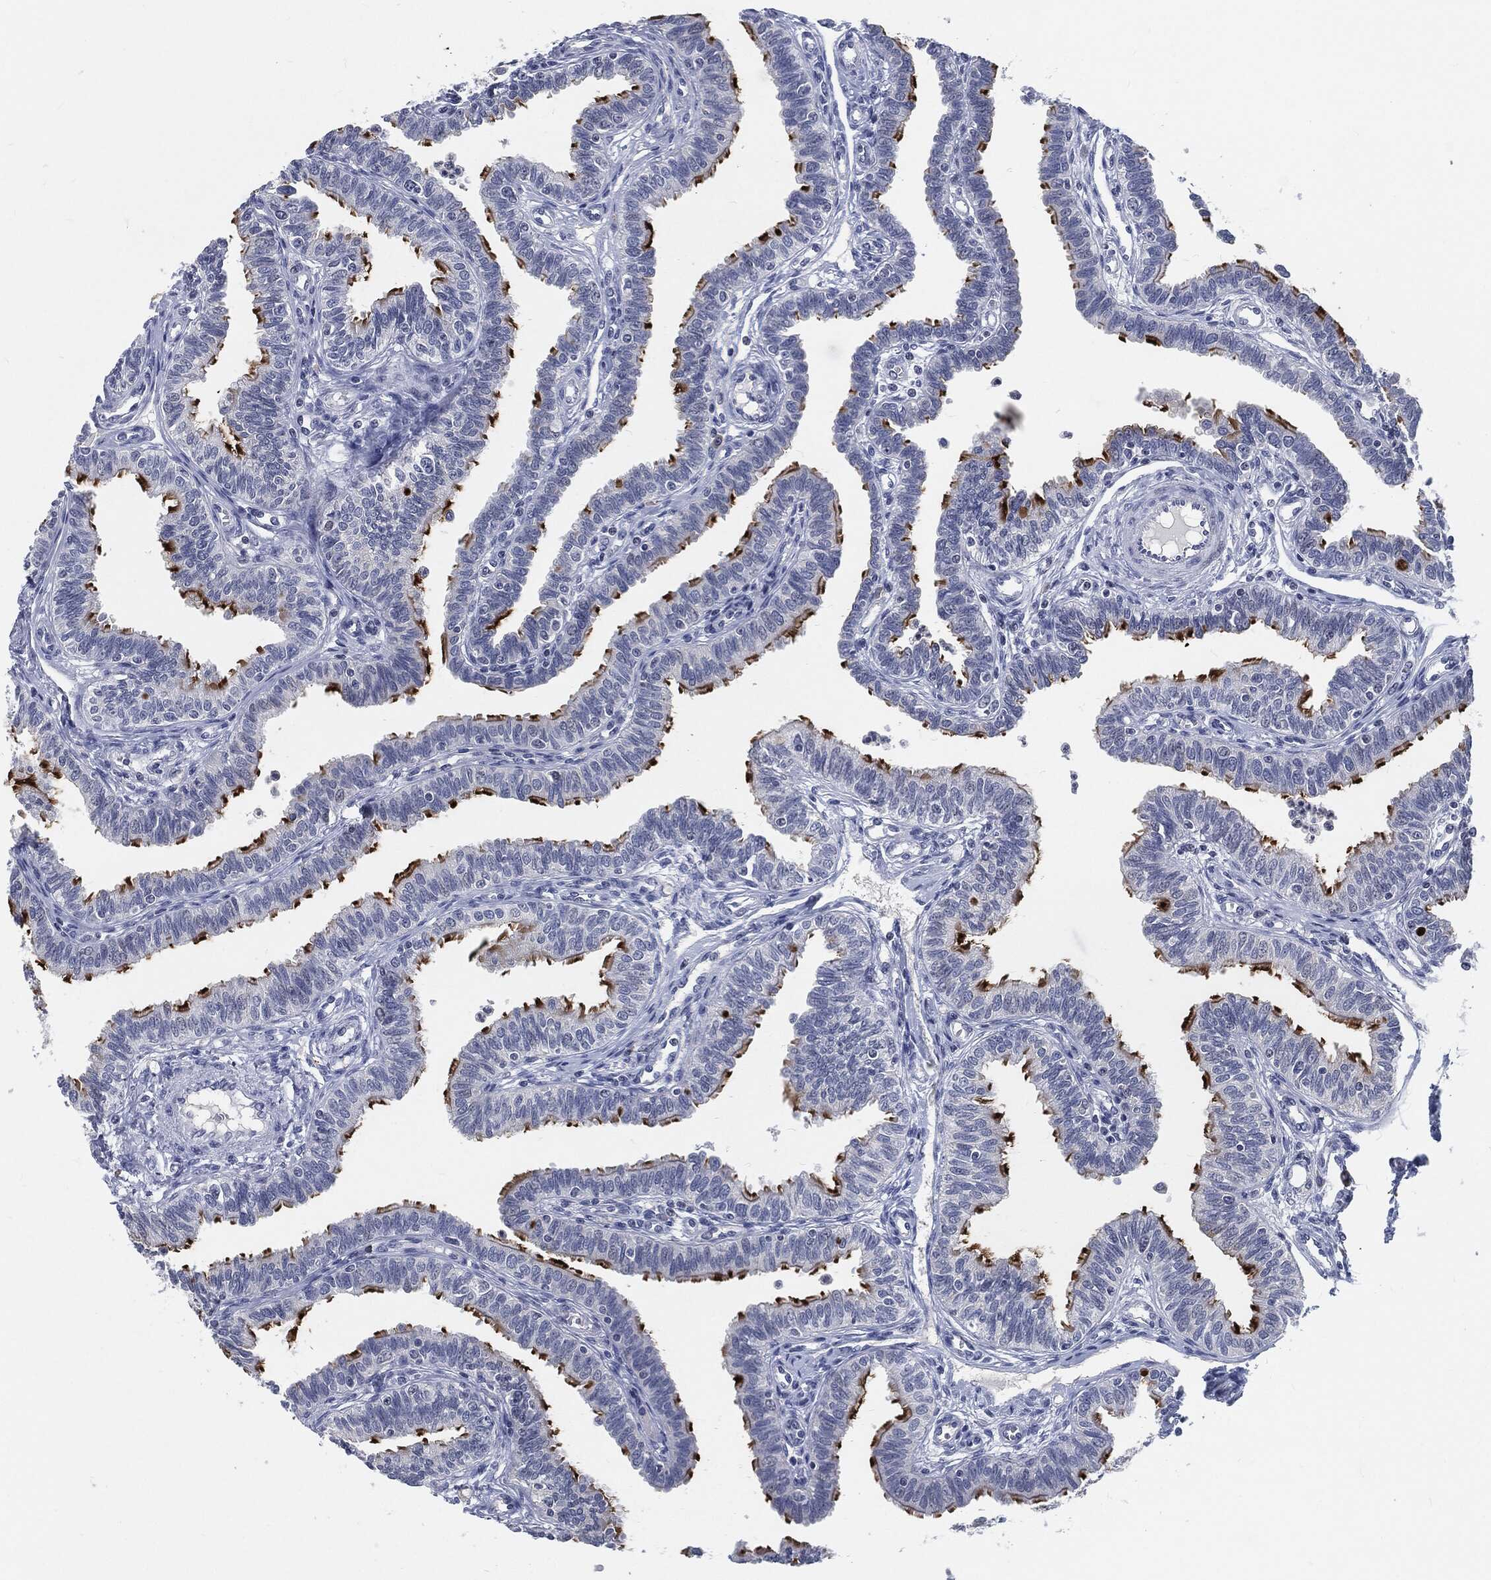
{"staining": {"intensity": "strong", "quantity": "25%-75%", "location": "cytoplasmic/membranous"}, "tissue": "fallopian tube", "cell_type": "Glandular cells", "image_type": "normal", "snomed": [{"axis": "morphology", "description": "Normal tissue, NOS"}, {"axis": "topography", "description": "Fallopian tube"}], "caption": "This photomicrograph demonstrates IHC staining of normal fallopian tube, with high strong cytoplasmic/membranous staining in approximately 25%-75% of glandular cells.", "gene": "PROM1", "patient": {"sex": "female", "age": 36}}